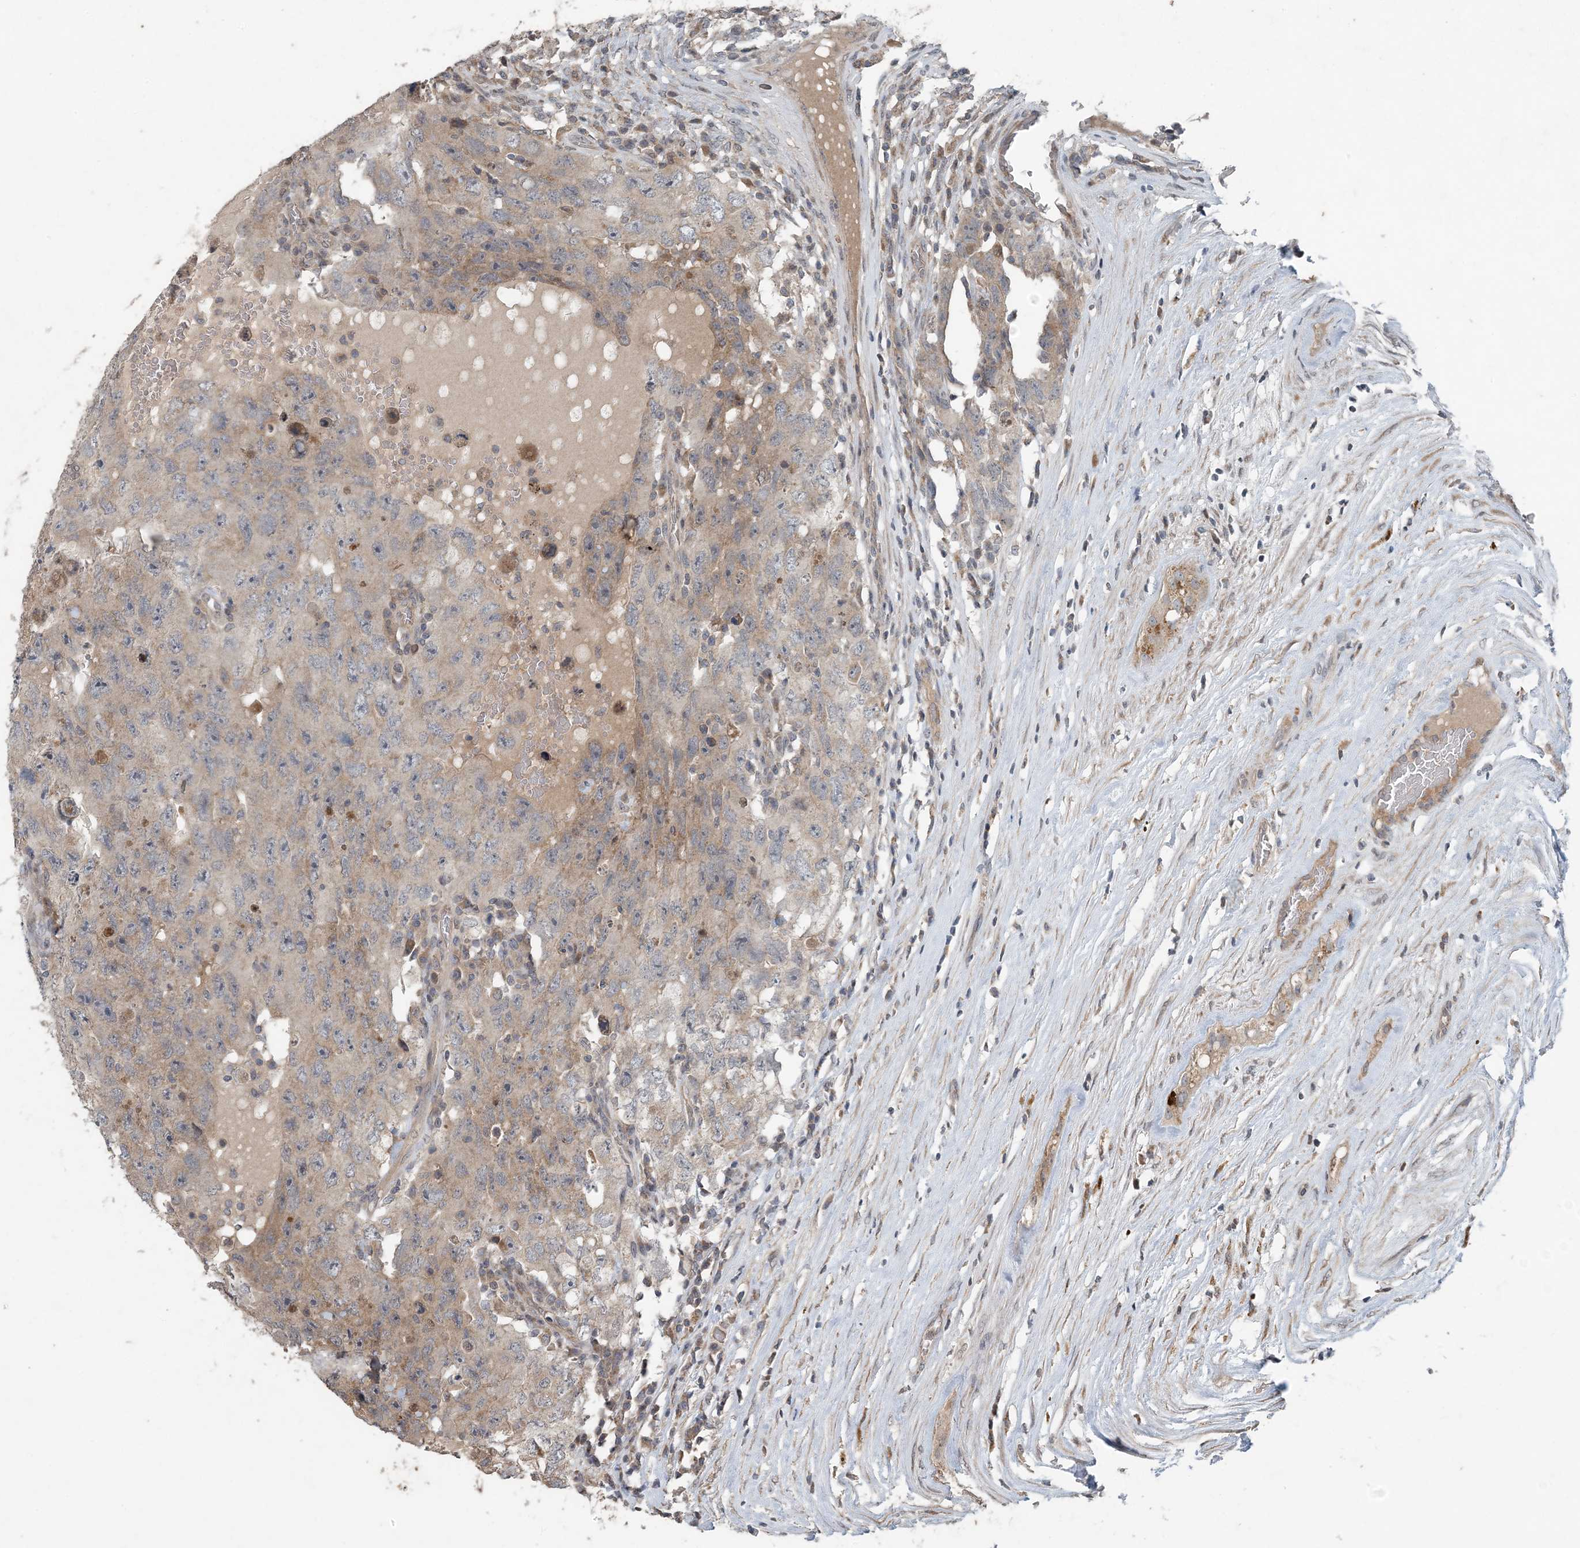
{"staining": {"intensity": "weak", "quantity": "<25%", "location": "cytoplasmic/membranous"}, "tissue": "testis cancer", "cell_type": "Tumor cells", "image_type": "cancer", "snomed": [{"axis": "morphology", "description": "Carcinoma, Embryonal, NOS"}, {"axis": "topography", "description": "Testis"}], "caption": "This is a micrograph of immunohistochemistry staining of testis embryonal carcinoma, which shows no staining in tumor cells.", "gene": "MYO9B", "patient": {"sex": "male", "age": 26}}